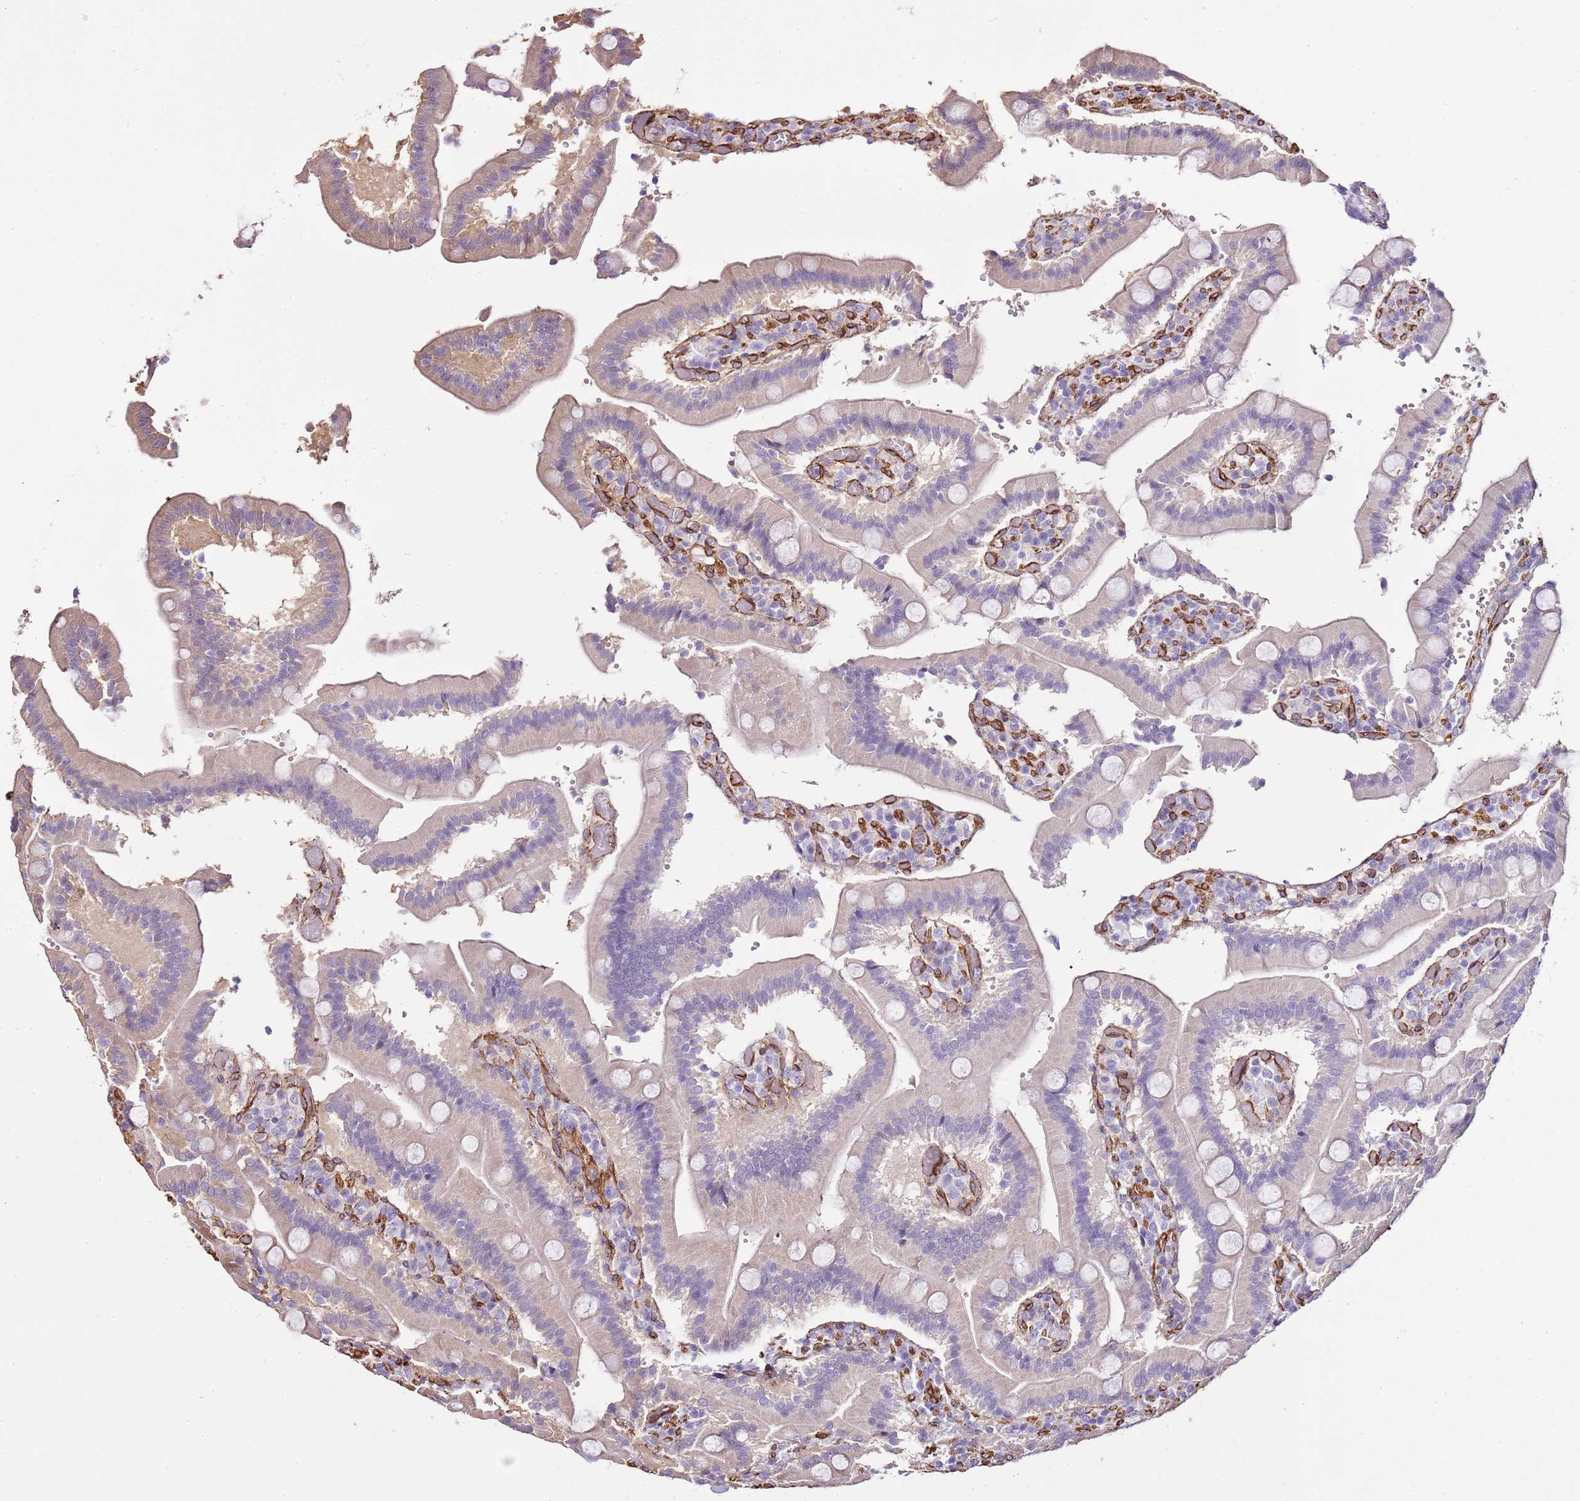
{"staining": {"intensity": "negative", "quantity": "none", "location": "none"}, "tissue": "duodenum", "cell_type": "Glandular cells", "image_type": "normal", "snomed": [{"axis": "morphology", "description": "Normal tissue, NOS"}, {"axis": "topography", "description": "Duodenum"}], "caption": "Glandular cells show no significant positivity in unremarkable duodenum.", "gene": "CTDSPL", "patient": {"sex": "female", "age": 62}}